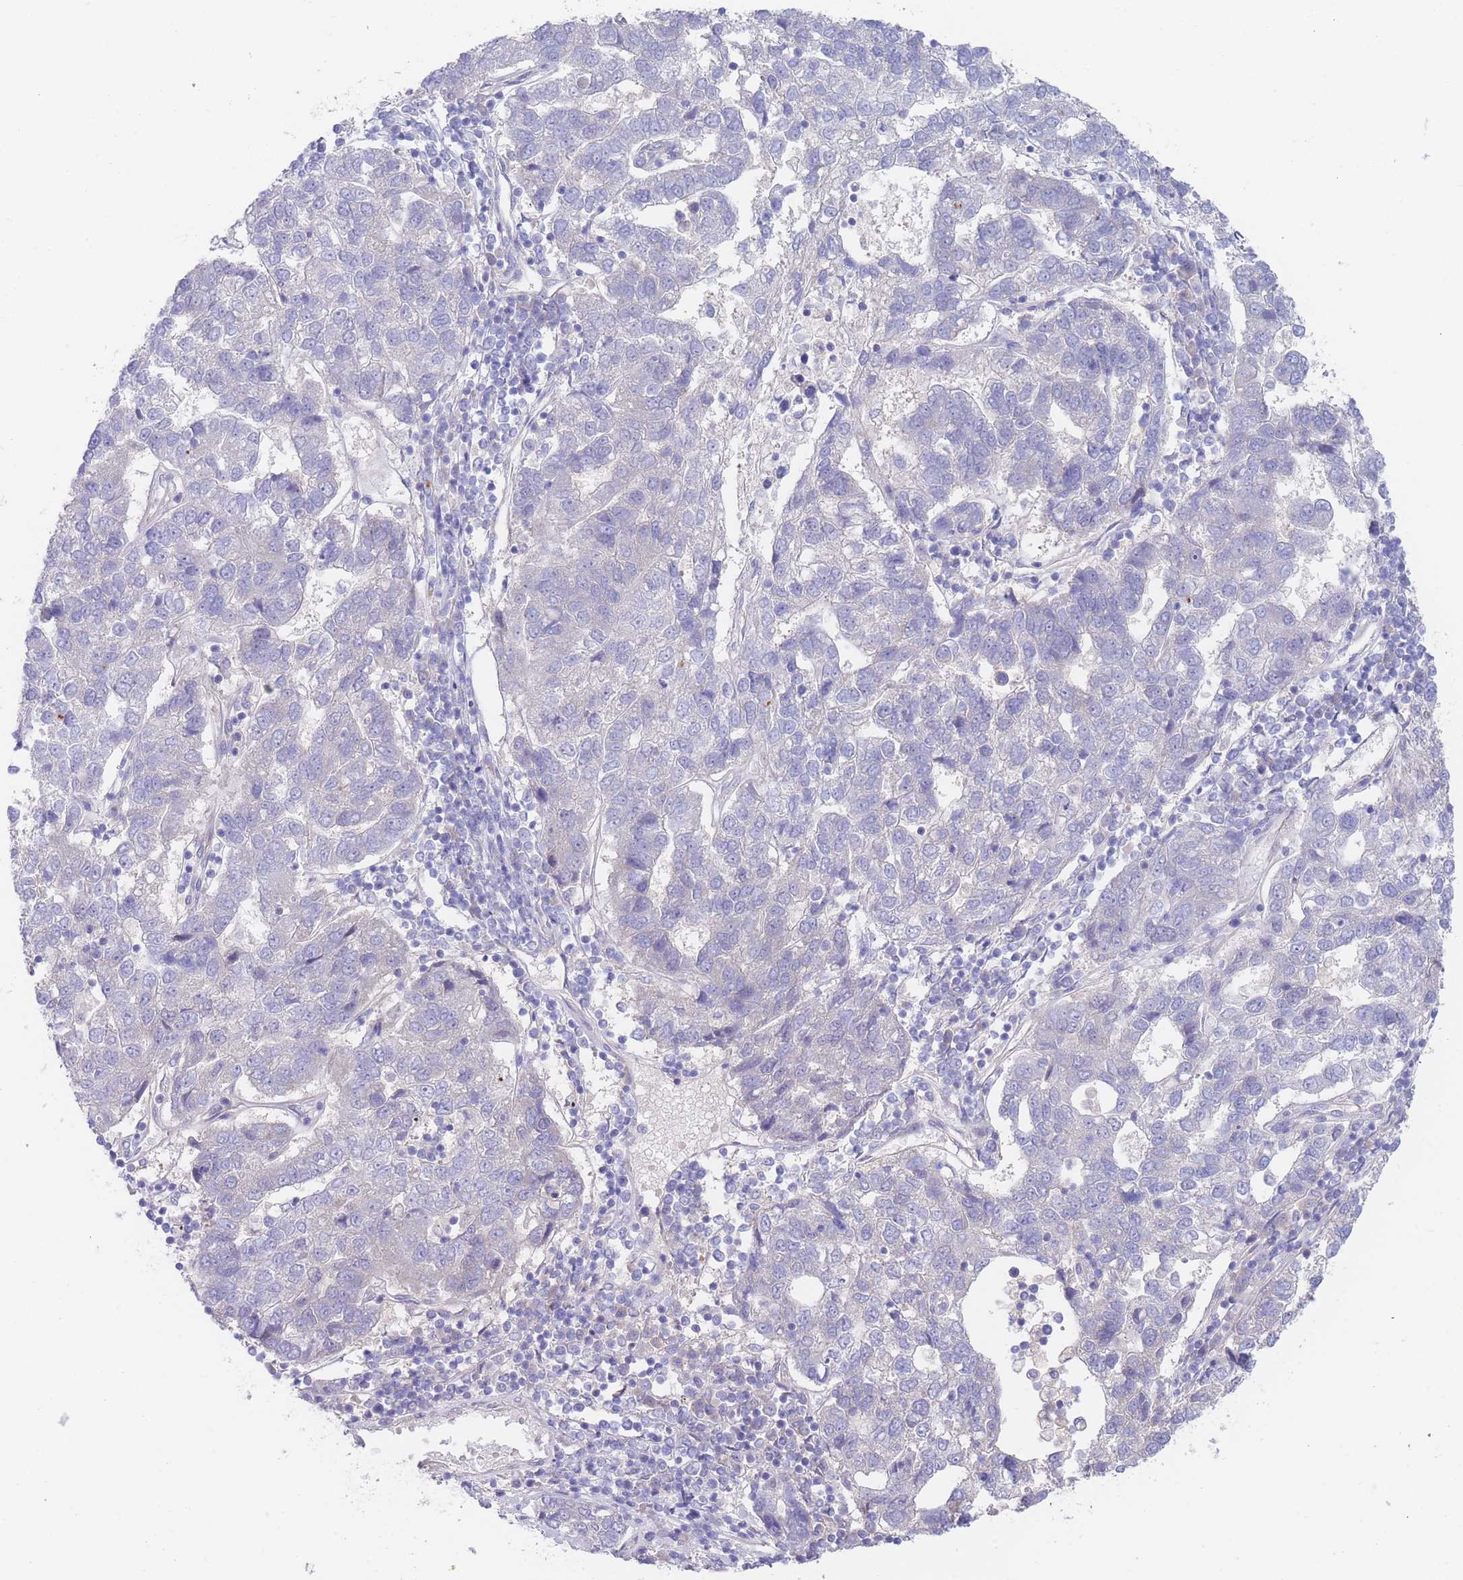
{"staining": {"intensity": "negative", "quantity": "none", "location": "none"}, "tissue": "pancreatic cancer", "cell_type": "Tumor cells", "image_type": "cancer", "snomed": [{"axis": "morphology", "description": "Adenocarcinoma, NOS"}, {"axis": "topography", "description": "Pancreas"}], "caption": "Immunohistochemical staining of pancreatic cancer displays no significant positivity in tumor cells.", "gene": "ZNF281", "patient": {"sex": "female", "age": 61}}